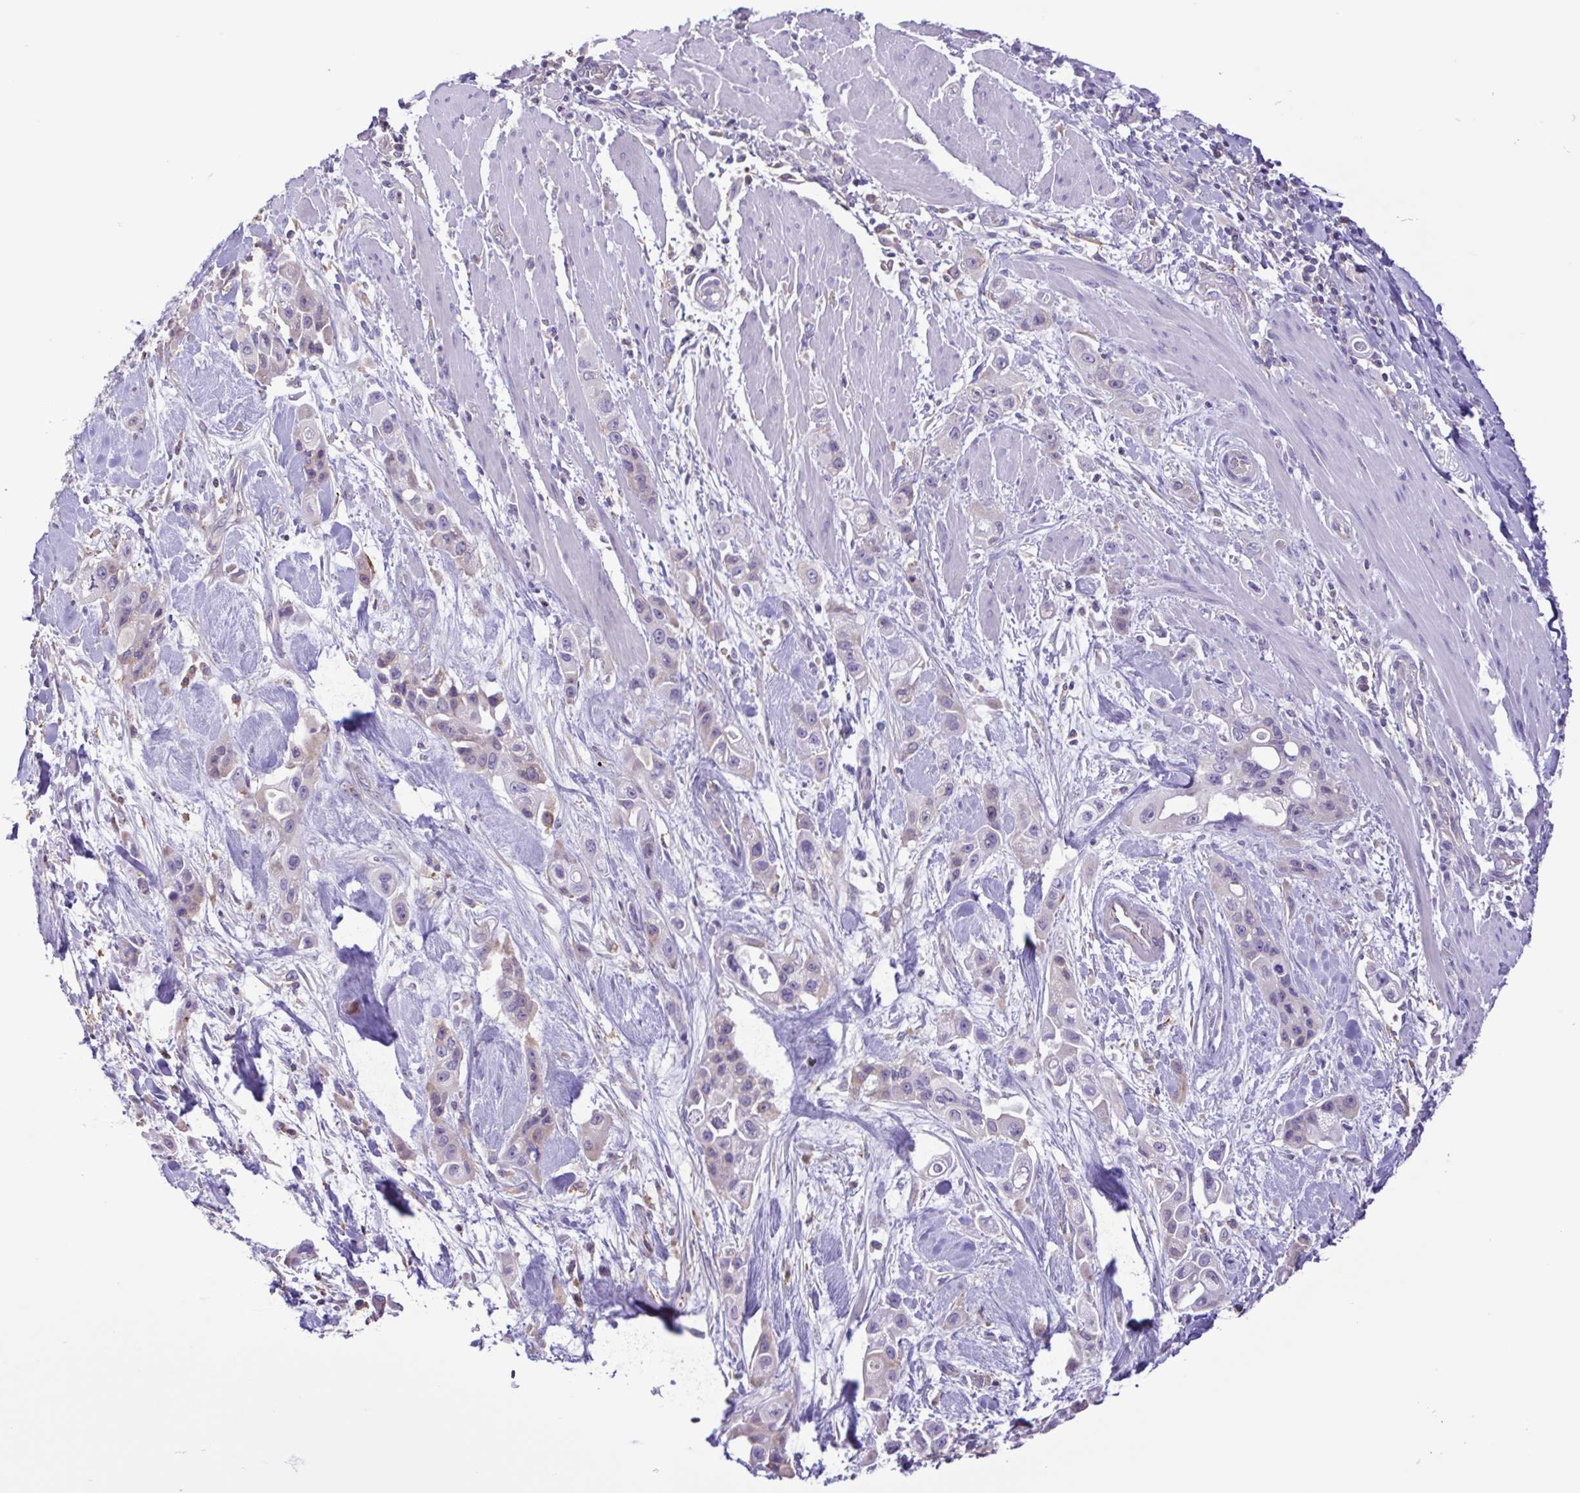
{"staining": {"intensity": "negative", "quantity": "none", "location": "none"}, "tissue": "pancreatic cancer", "cell_type": "Tumor cells", "image_type": "cancer", "snomed": [{"axis": "morphology", "description": "Adenocarcinoma, NOS"}, {"axis": "topography", "description": "Pancreas"}], "caption": "Immunohistochemical staining of pancreatic cancer exhibits no significant expression in tumor cells.", "gene": "CYP17A1", "patient": {"sex": "female", "age": 66}}